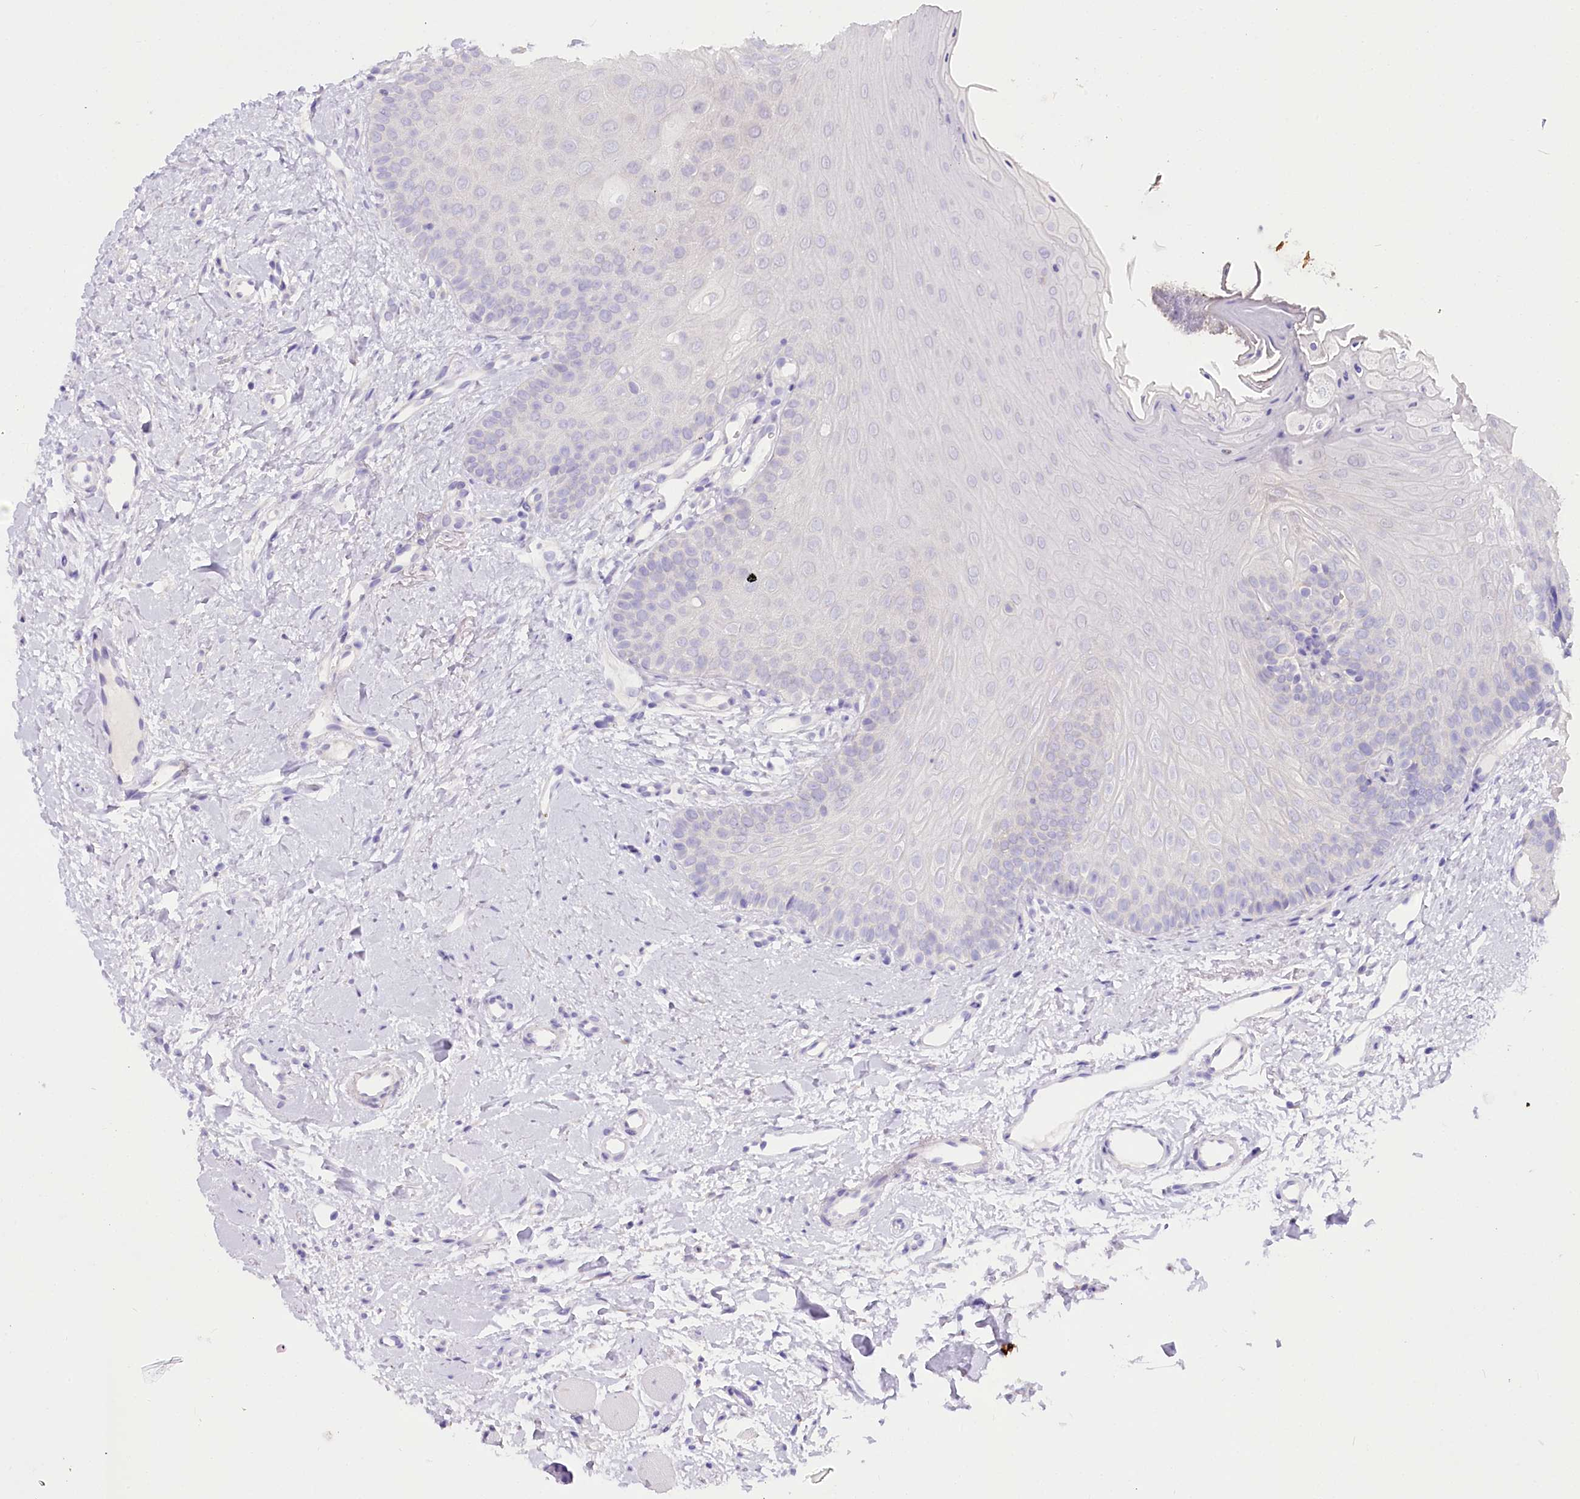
{"staining": {"intensity": "negative", "quantity": "none", "location": "none"}, "tissue": "oral mucosa", "cell_type": "Squamous epithelial cells", "image_type": "normal", "snomed": [{"axis": "morphology", "description": "Normal tissue, NOS"}, {"axis": "topography", "description": "Oral tissue"}], "caption": "Immunohistochemistry (IHC) micrograph of normal oral mucosa: oral mucosa stained with DAB reveals no significant protein expression in squamous epithelial cells.", "gene": "DPYD", "patient": {"sex": "female", "age": 68}}